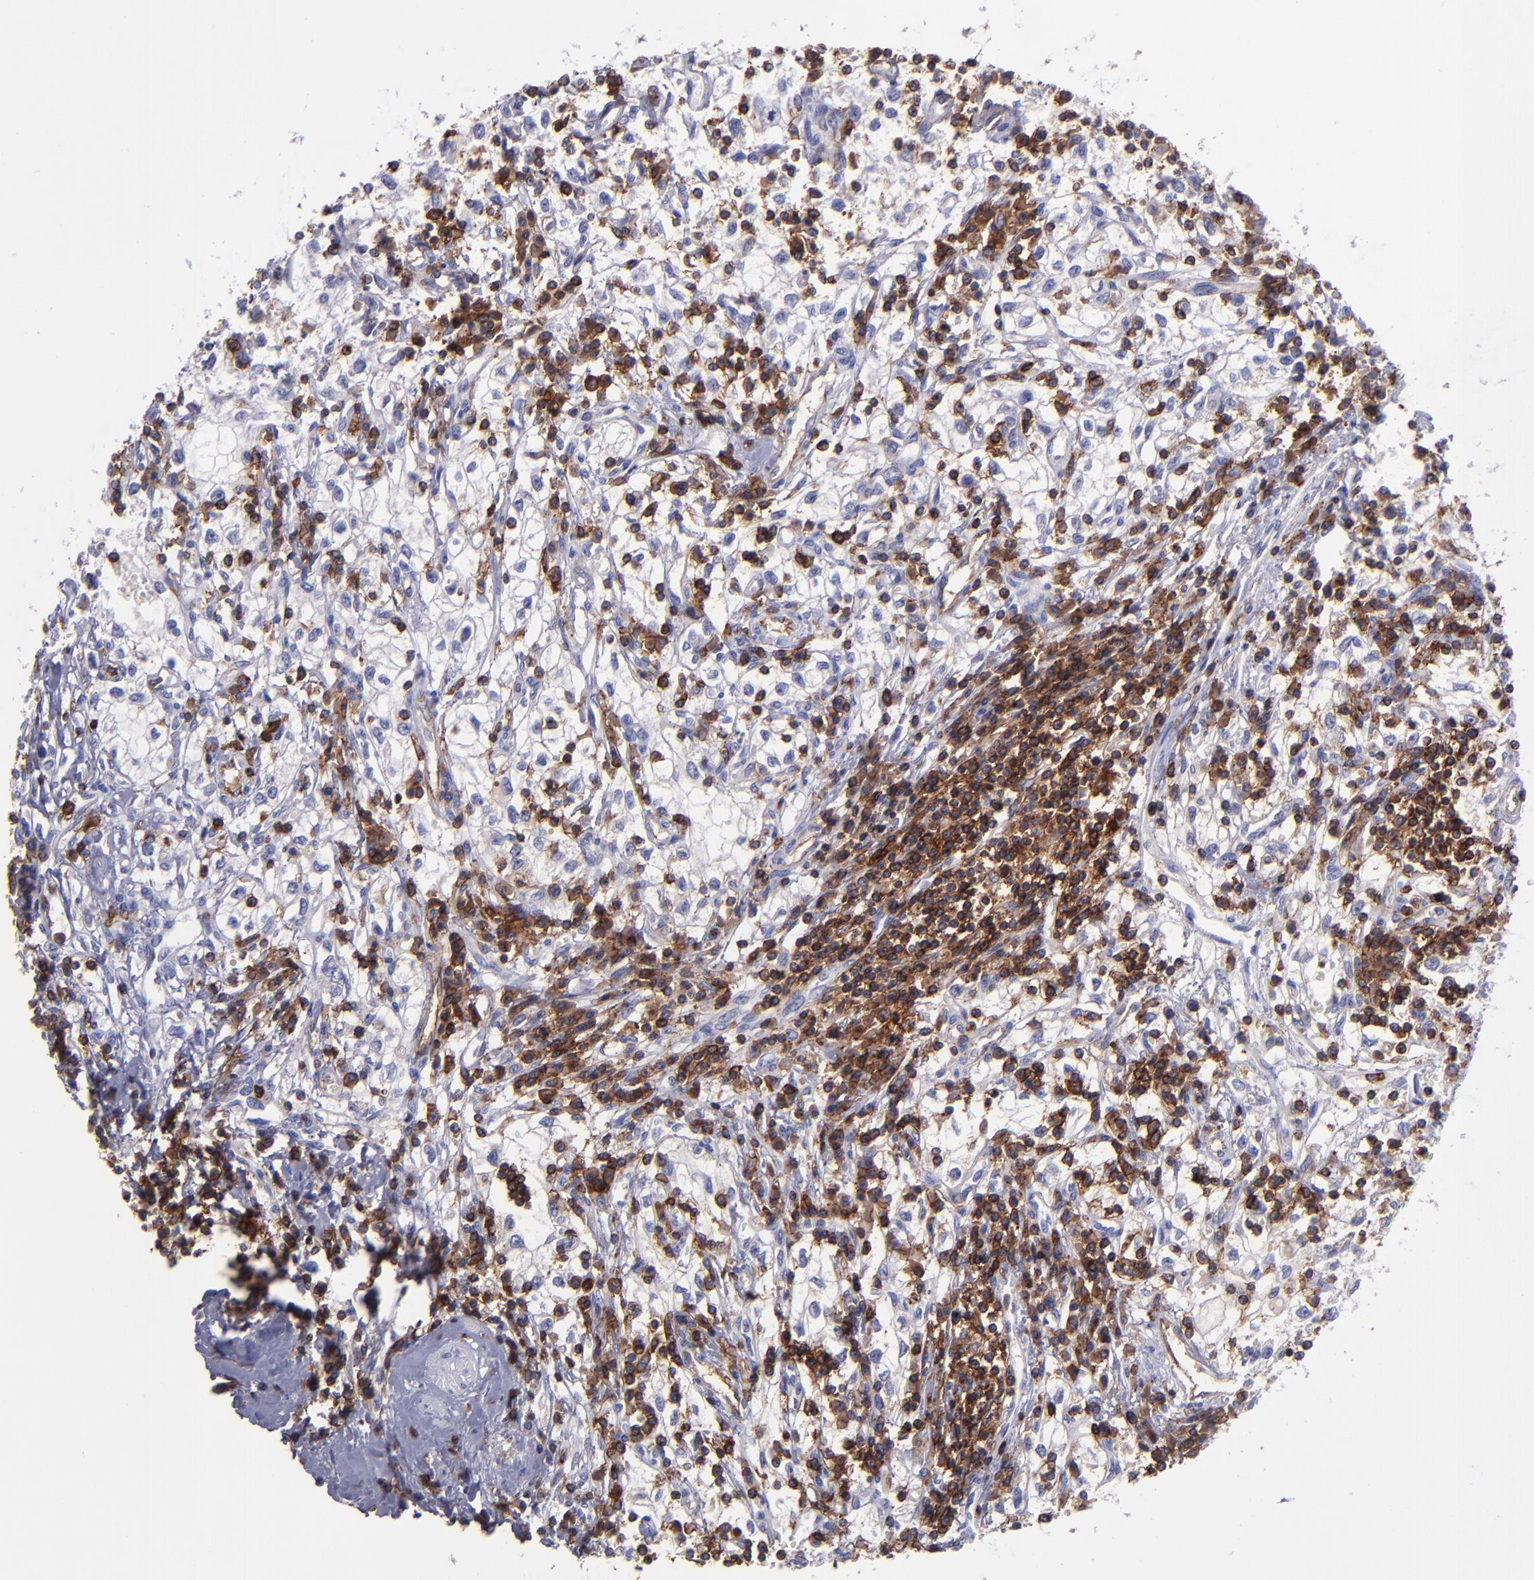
{"staining": {"intensity": "negative", "quantity": "none", "location": "none"}, "tissue": "renal cancer", "cell_type": "Tumor cells", "image_type": "cancer", "snomed": [{"axis": "morphology", "description": "Adenocarcinoma, NOS"}, {"axis": "topography", "description": "Kidney"}], "caption": "The image displays no significant expression in tumor cells of renal cancer (adenocarcinoma).", "gene": "ICAM3", "patient": {"sex": "male", "age": 82}}